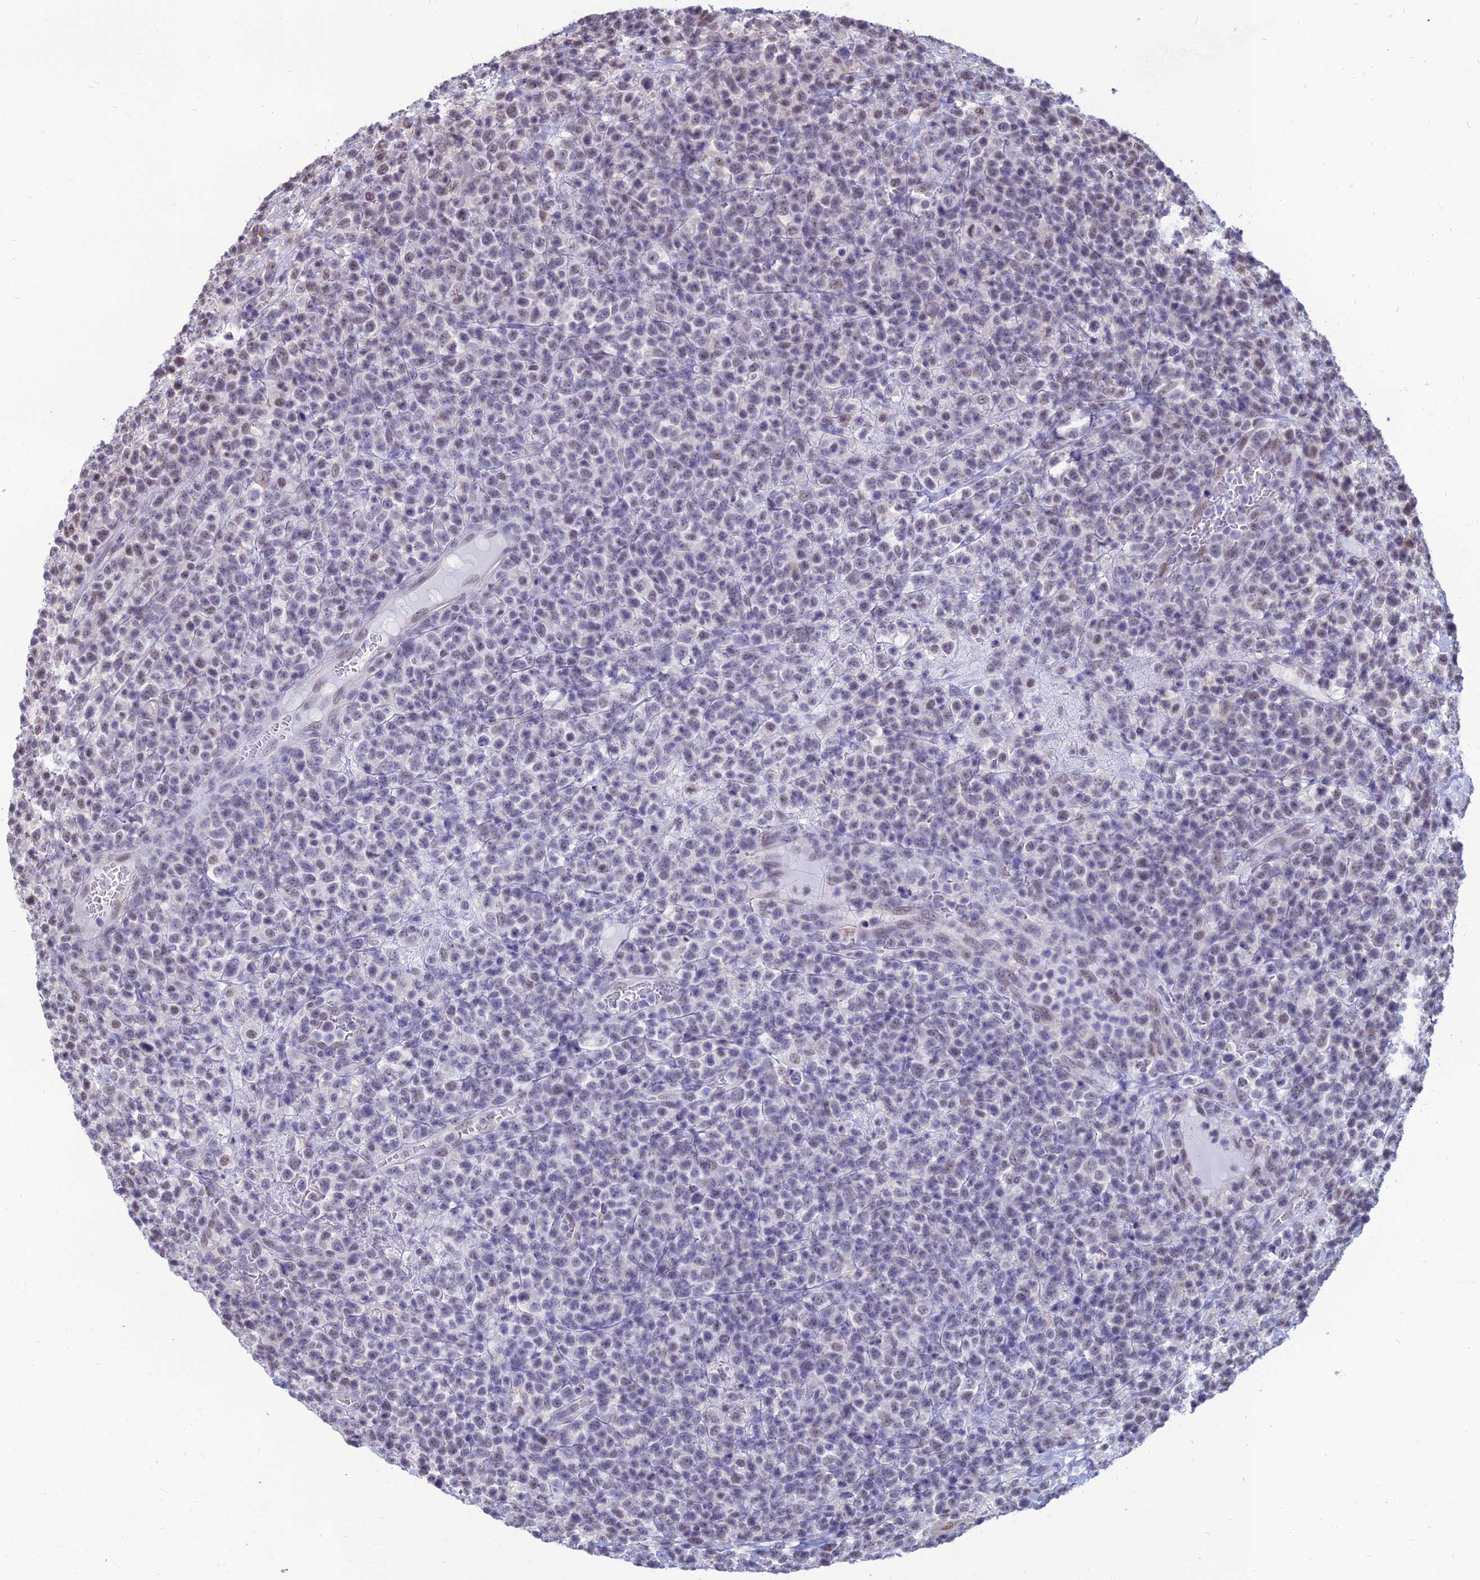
{"staining": {"intensity": "negative", "quantity": "none", "location": "none"}, "tissue": "lymphoma", "cell_type": "Tumor cells", "image_type": "cancer", "snomed": [{"axis": "morphology", "description": "Malignant lymphoma, non-Hodgkin's type, High grade"}, {"axis": "topography", "description": "Colon"}], "caption": "Immunohistochemistry micrograph of neoplastic tissue: high-grade malignant lymphoma, non-Hodgkin's type stained with DAB reveals no significant protein expression in tumor cells. (Stains: DAB (3,3'-diaminobenzidine) IHC with hematoxylin counter stain, Microscopy: brightfield microscopy at high magnification).", "gene": "SRSF7", "patient": {"sex": "female", "age": 53}}